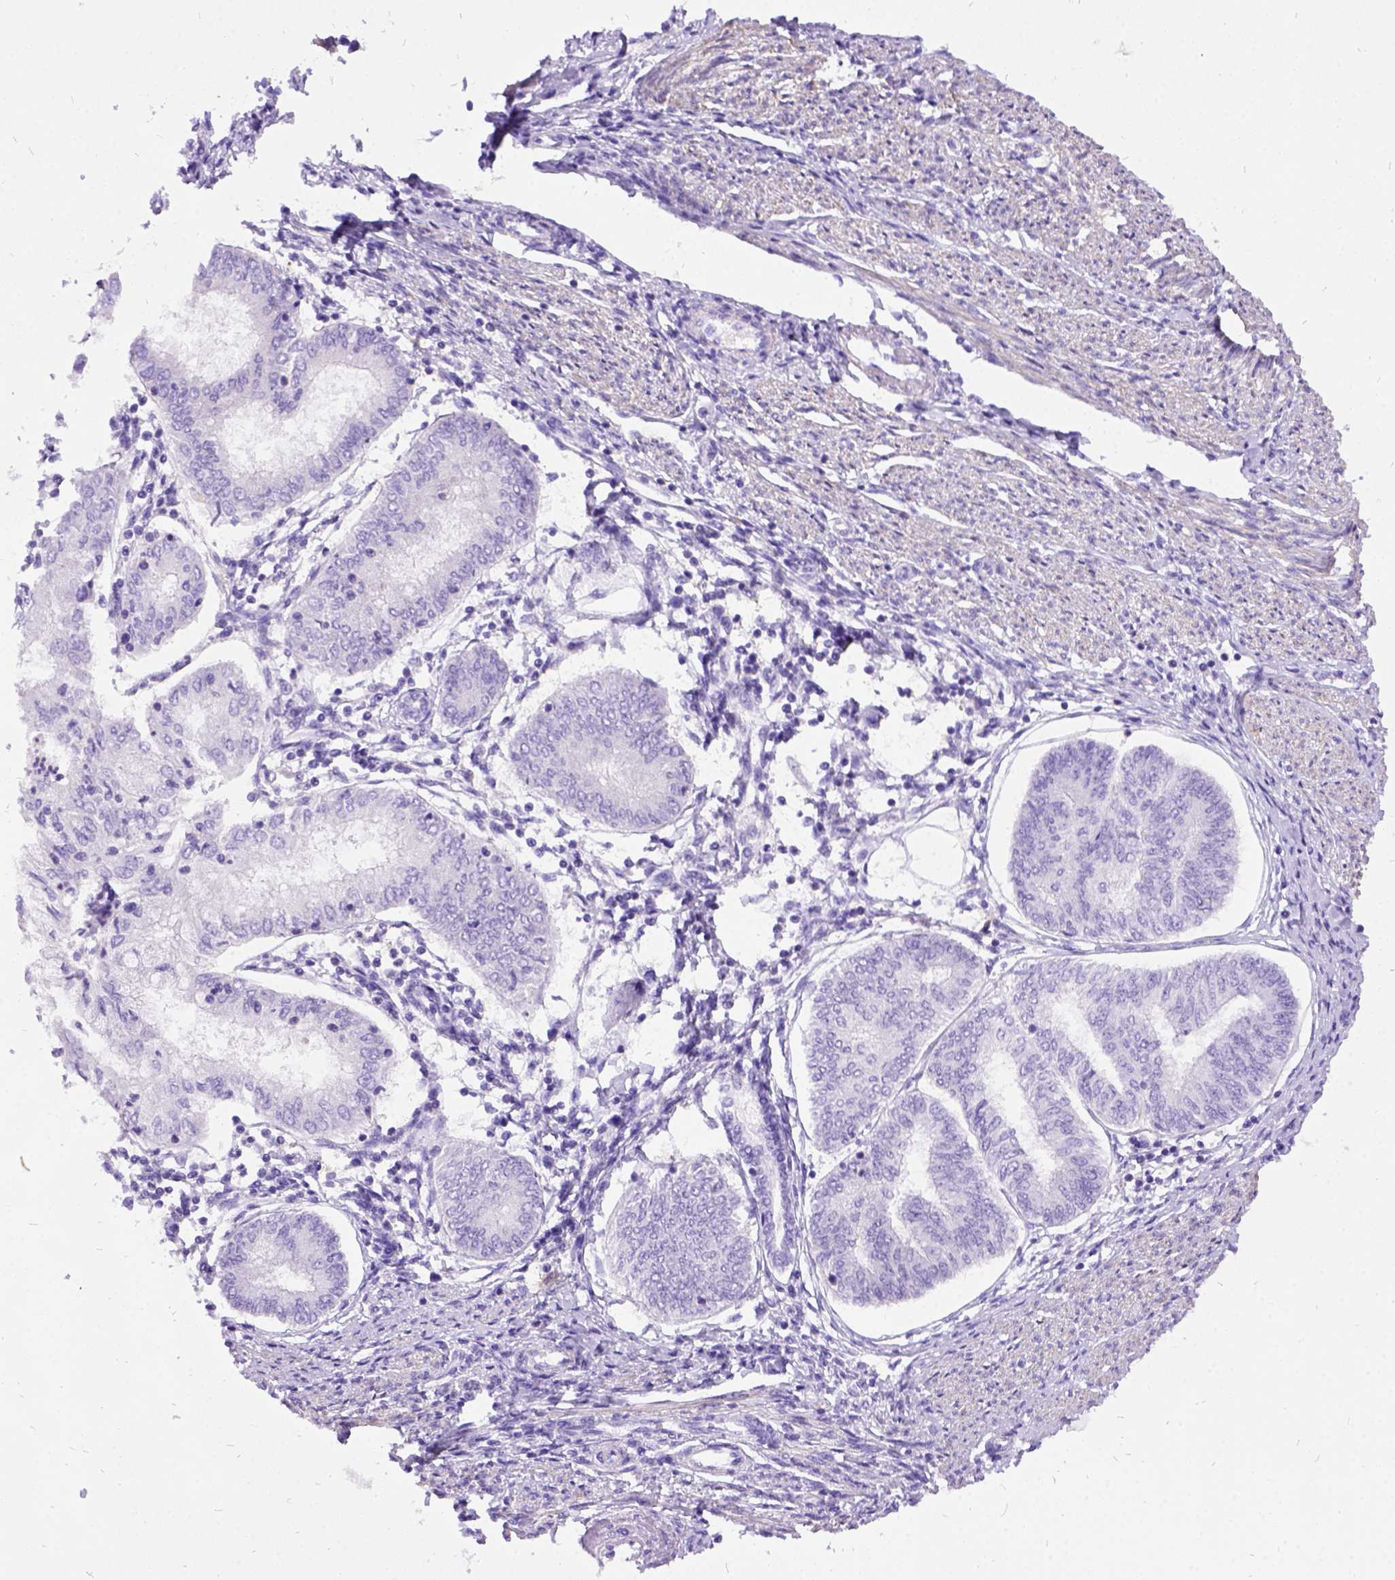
{"staining": {"intensity": "negative", "quantity": "none", "location": "none"}, "tissue": "endometrial cancer", "cell_type": "Tumor cells", "image_type": "cancer", "snomed": [{"axis": "morphology", "description": "Adenocarcinoma, NOS"}, {"axis": "topography", "description": "Endometrium"}], "caption": "This is an immunohistochemistry micrograph of endometrial cancer. There is no positivity in tumor cells.", "gene": "PRG2", "patient": {"sex": "female", "age": 68}}